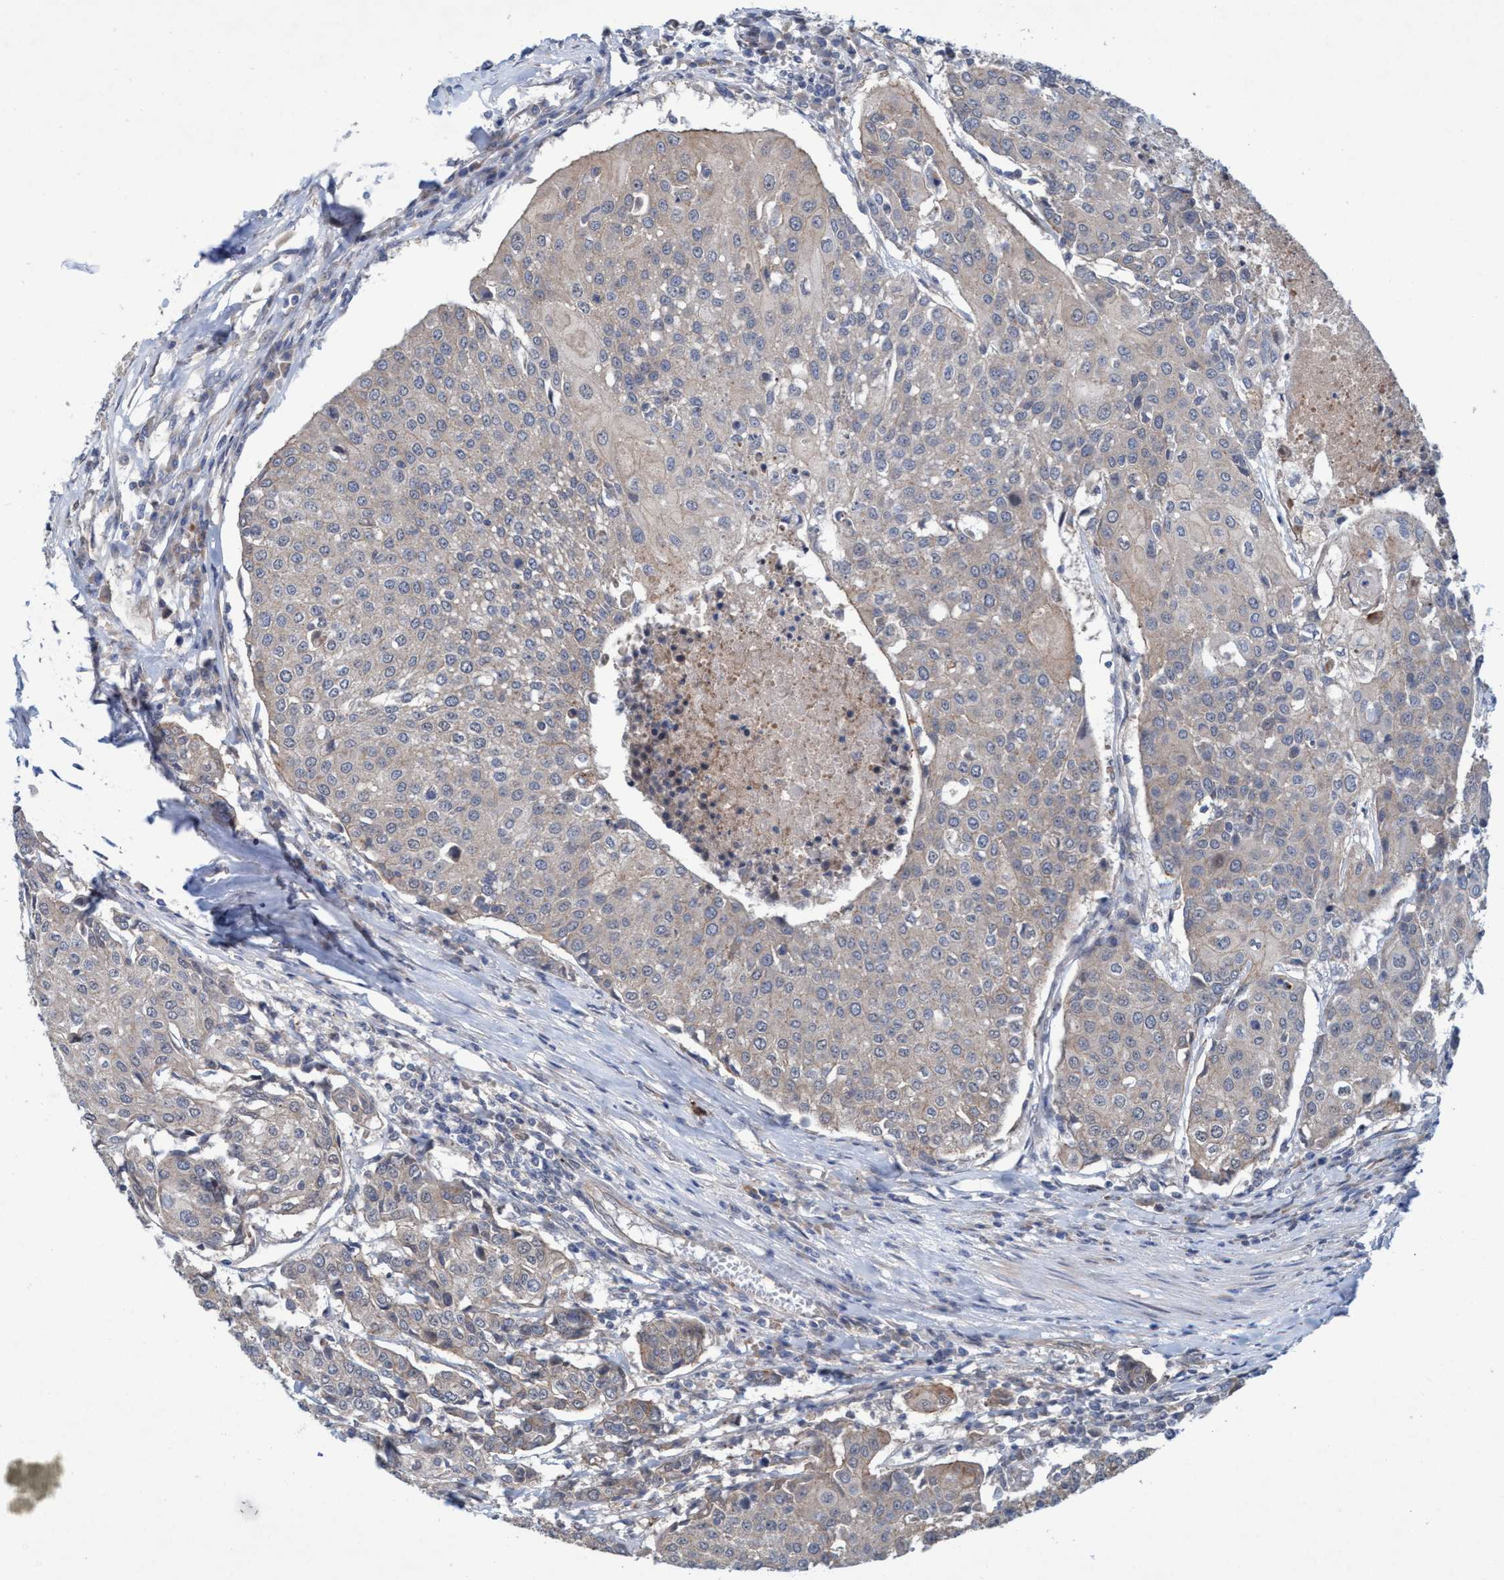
{"staining": {"intensity": "negative", "quantity": "none", "location": "none"}, "tissue": "urothelial cancer", "cell_type": "Tumor cells", "image_type": "cancer", "snomed": [{"axis": "morphology", "description": "Urothelial carcinoma, High grade"}, {"axis": "topography", "description": "Urinary bladder"}], "caption": "This is an IHC photomicrograph of human urothelial cancer. There is no expression in tumor cells.", "gene": "TRIM65", "patient": {"sex": "female", "age": 85}}